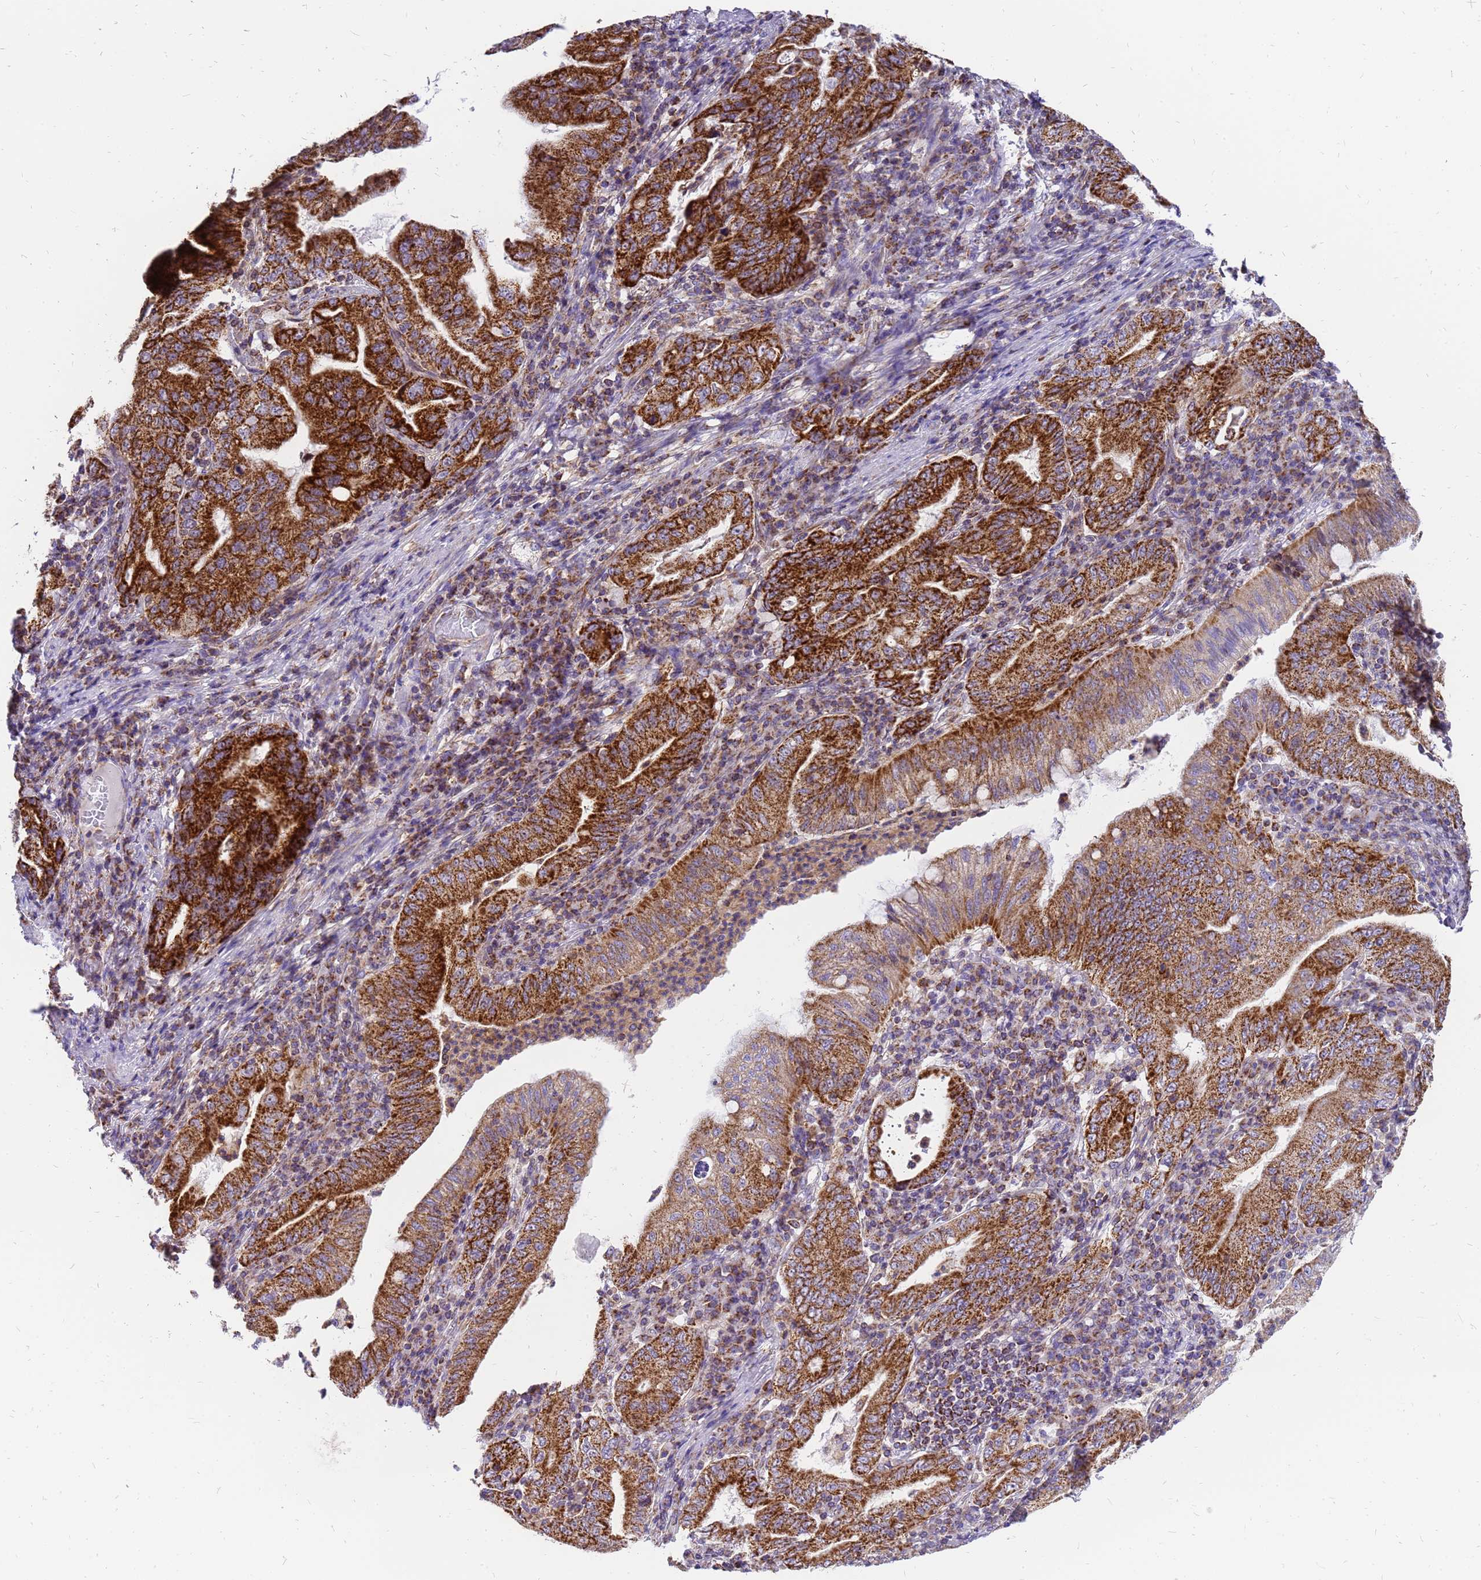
{"staining": {"intensity": "strong", "quantity": ">75%", "location": "cytoplasmic/membranous"}, "tissue": "stomach cancer", "cell_type": "Tumor cells", "image_type": "cancer", "snomed": [{"axis": "morphology", "description": "Normal tissue, NOS"}, {"axis": "morphology", "description": "Adenocarcinoma, NOS"}, {"axis": "topography", "description": "Esophagus"}, {"axis": "topography", "description": "Stomach, upper"}, {"axis": "topography", "description": "Peripheral nerve tissue"}], "caption": "Tumor cells reveal high levels of strong cytoplasmic/membranous positivity in approximately >75% of cells in stomach adenocarcinoma.", "gene": "MRPS26", "patient": {"sex": "male", "age": 62}}